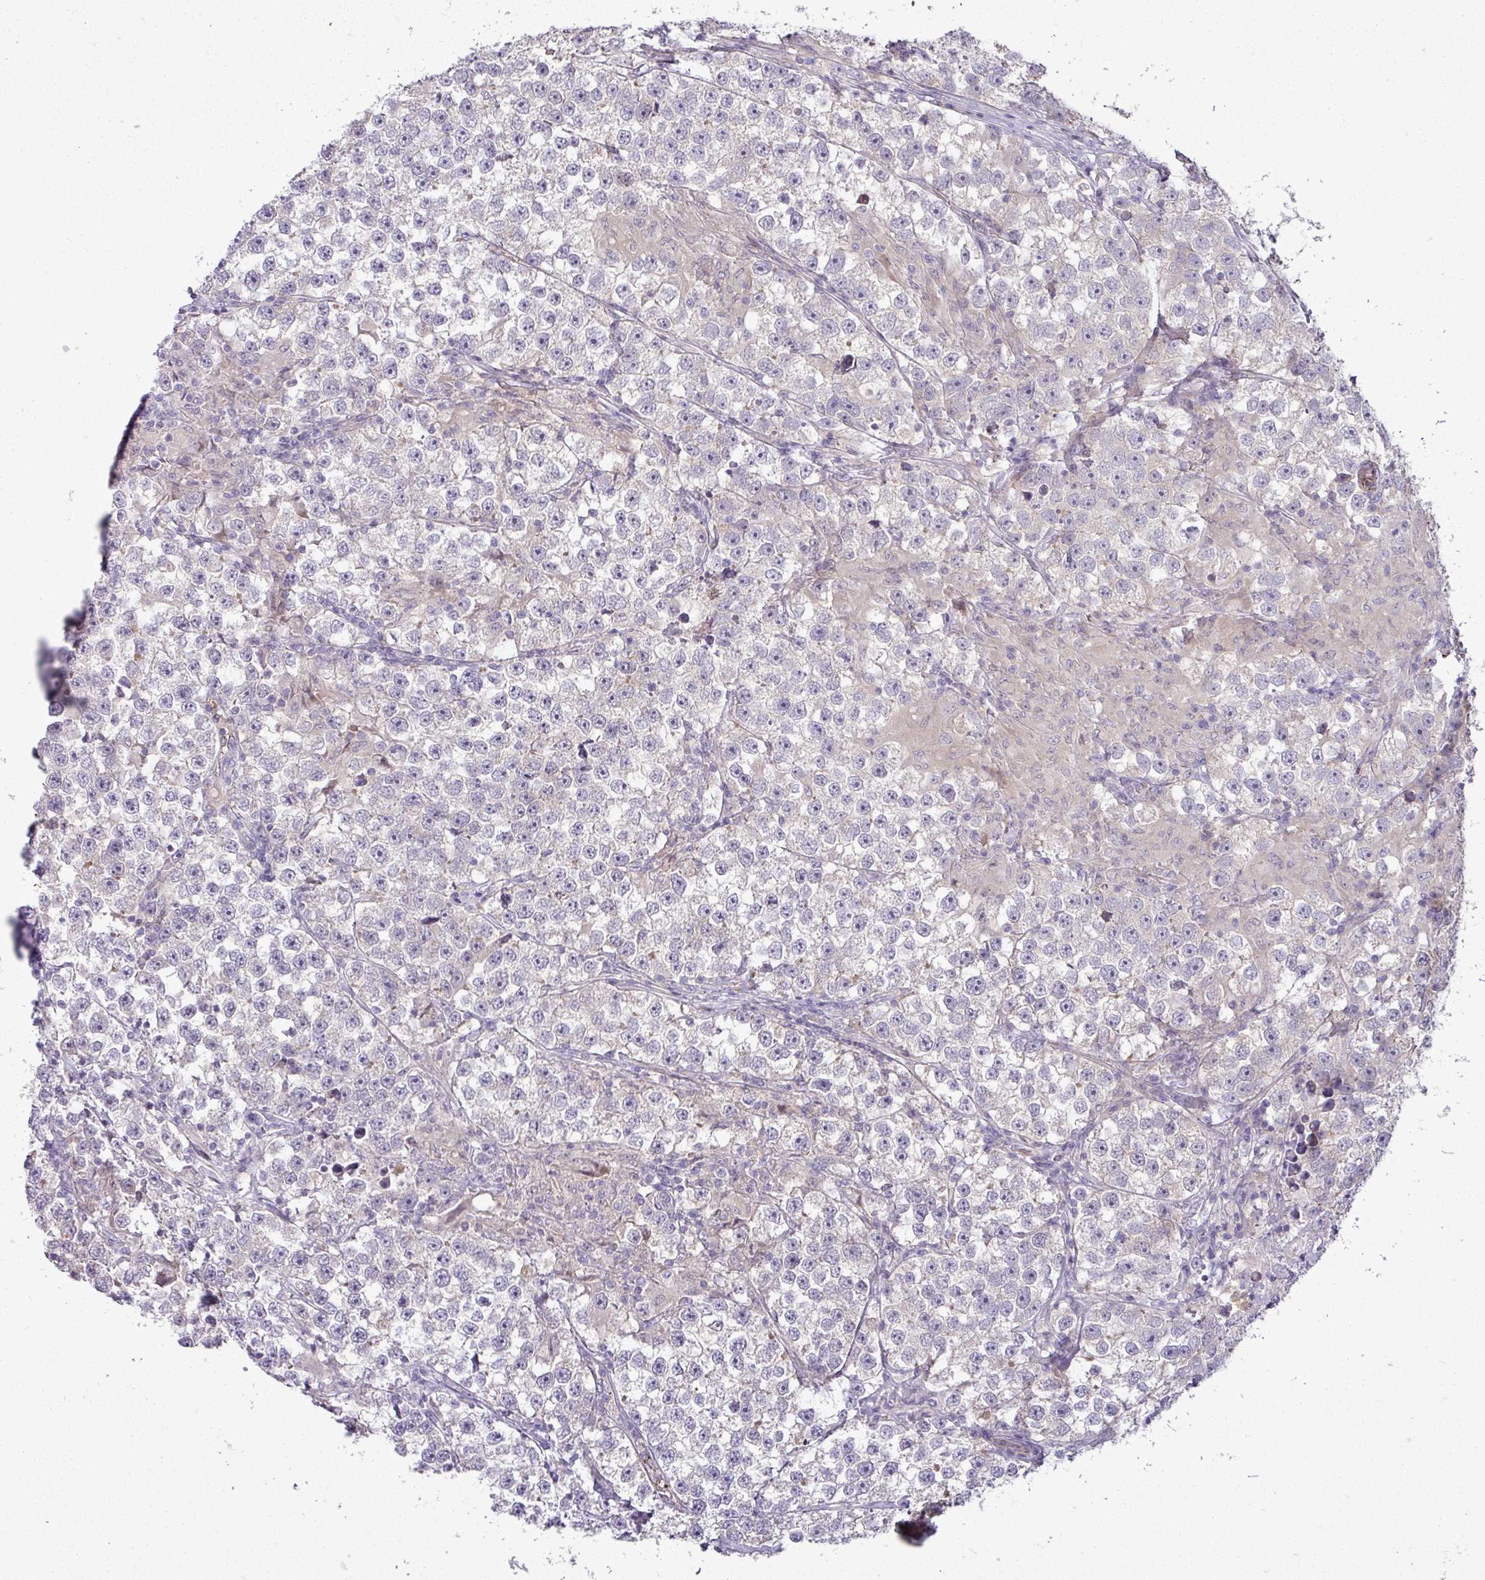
{"staining": {"intensity": "negative", "quantity": "none", "location": "none"}, "tissue": "testis cancer", "cell_type": "Tumor cells", "image_type": "cancer", "snomed": [{"axis": "morphology", "description": "Seminoma, NOS"}, {"axis": "topography", "description": "Testis"}], "caption": "There is no significant positivity in tumor cells of testis cancer.", "gene": "APOM", "patient": {"sex": "male", "age": 46}}